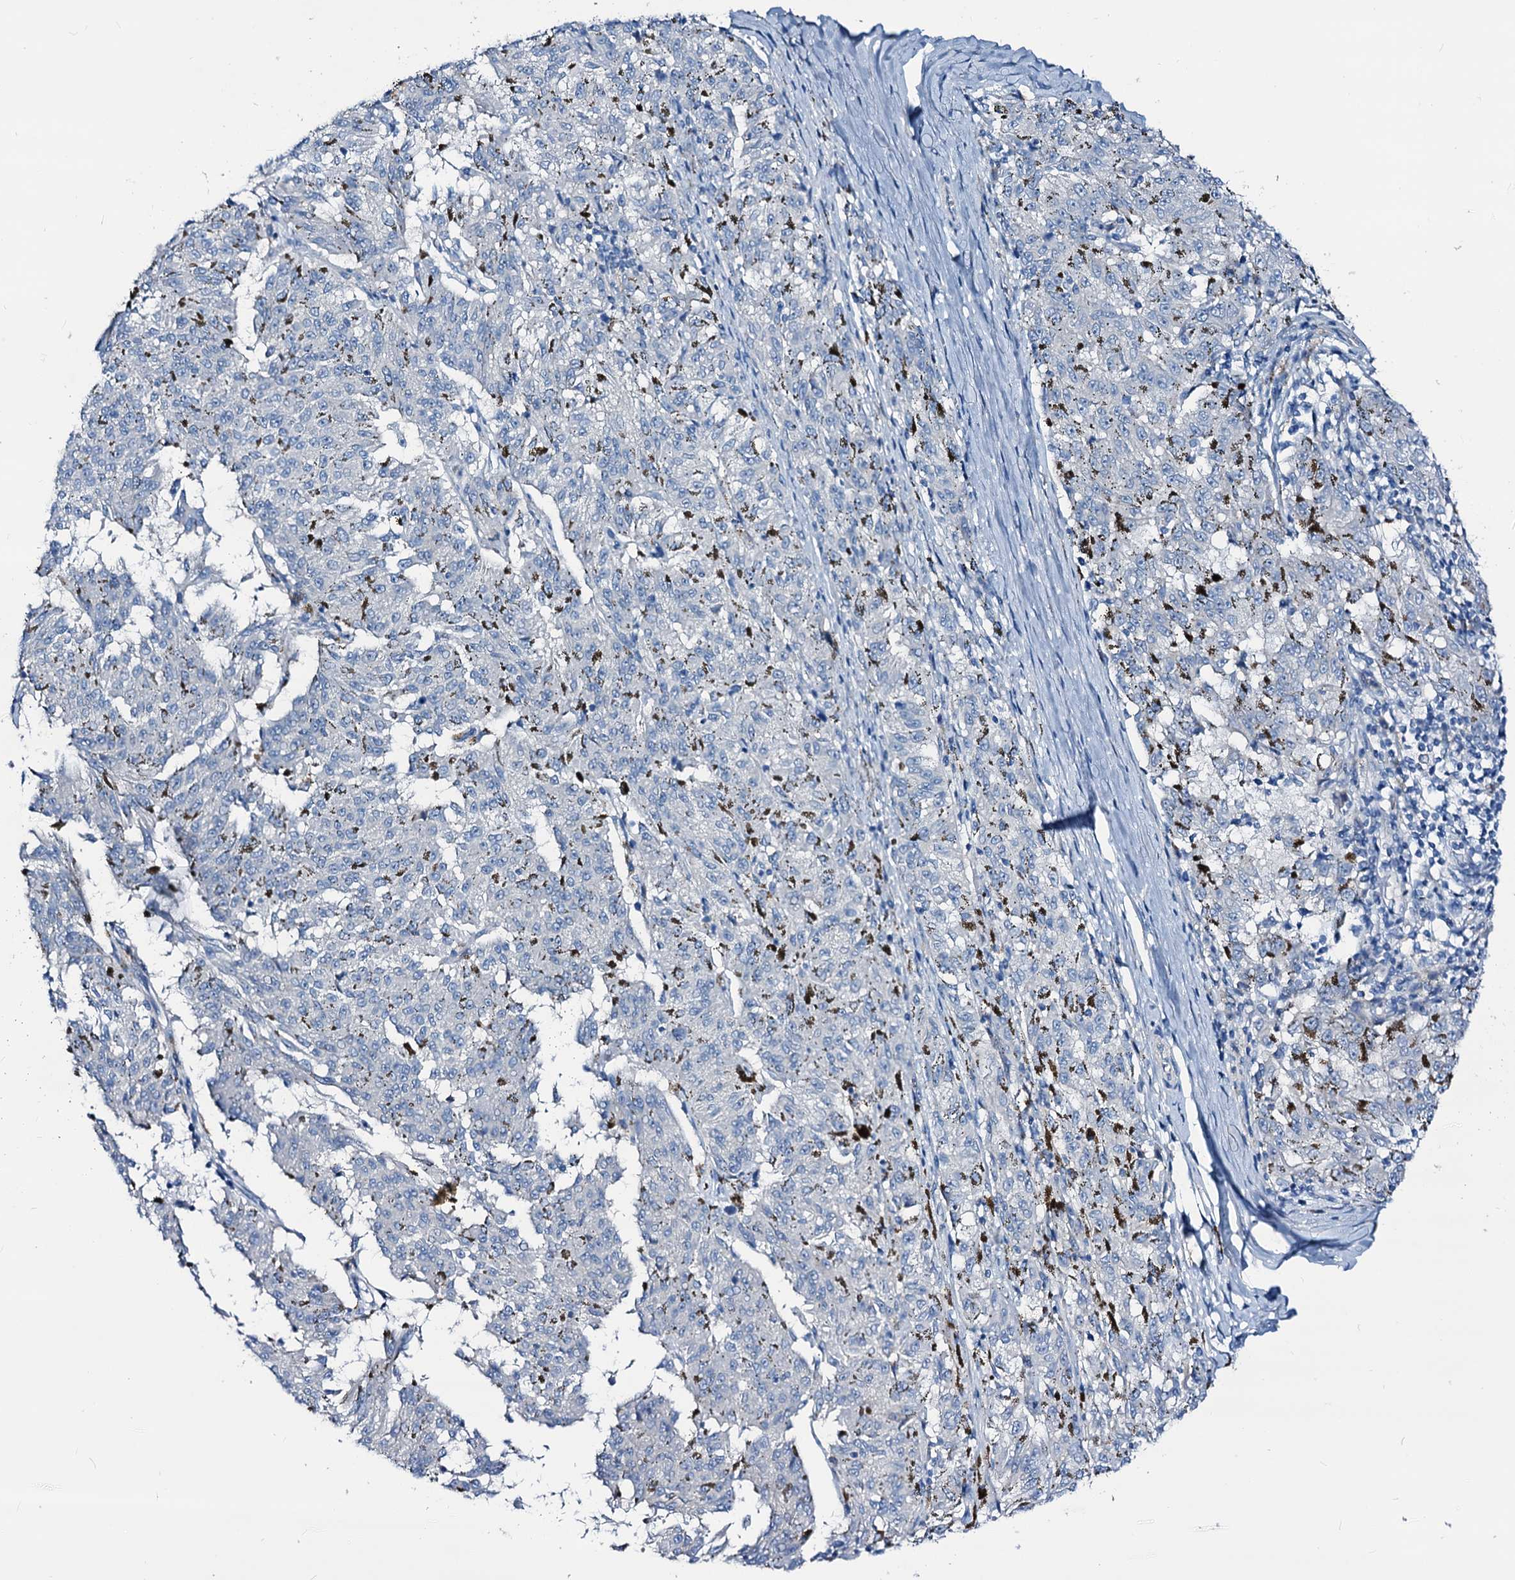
{"staining": {"intensity": "negative", "quantity": "none", "location": "none"}, "tissue": "melanoma", "cell_type": "Tumor cells", "image_type": "cancer", "snomed": [{"axis": "morphology", "description": "Malignant melanoma, NOS"}, {"axis": "topography", "description": "Skin"}], "caption": "Immunohistochemical staining of human malignant melanoma reveals no significant positivity in tumor cells. The staining is performed using DAB (3,3'-diaminobenzidine) brown chromogen with nuclei counter-stained in using hematoxylin.", "gene": "DYDC2", "patient": {"sex": "female", "age": 72}}